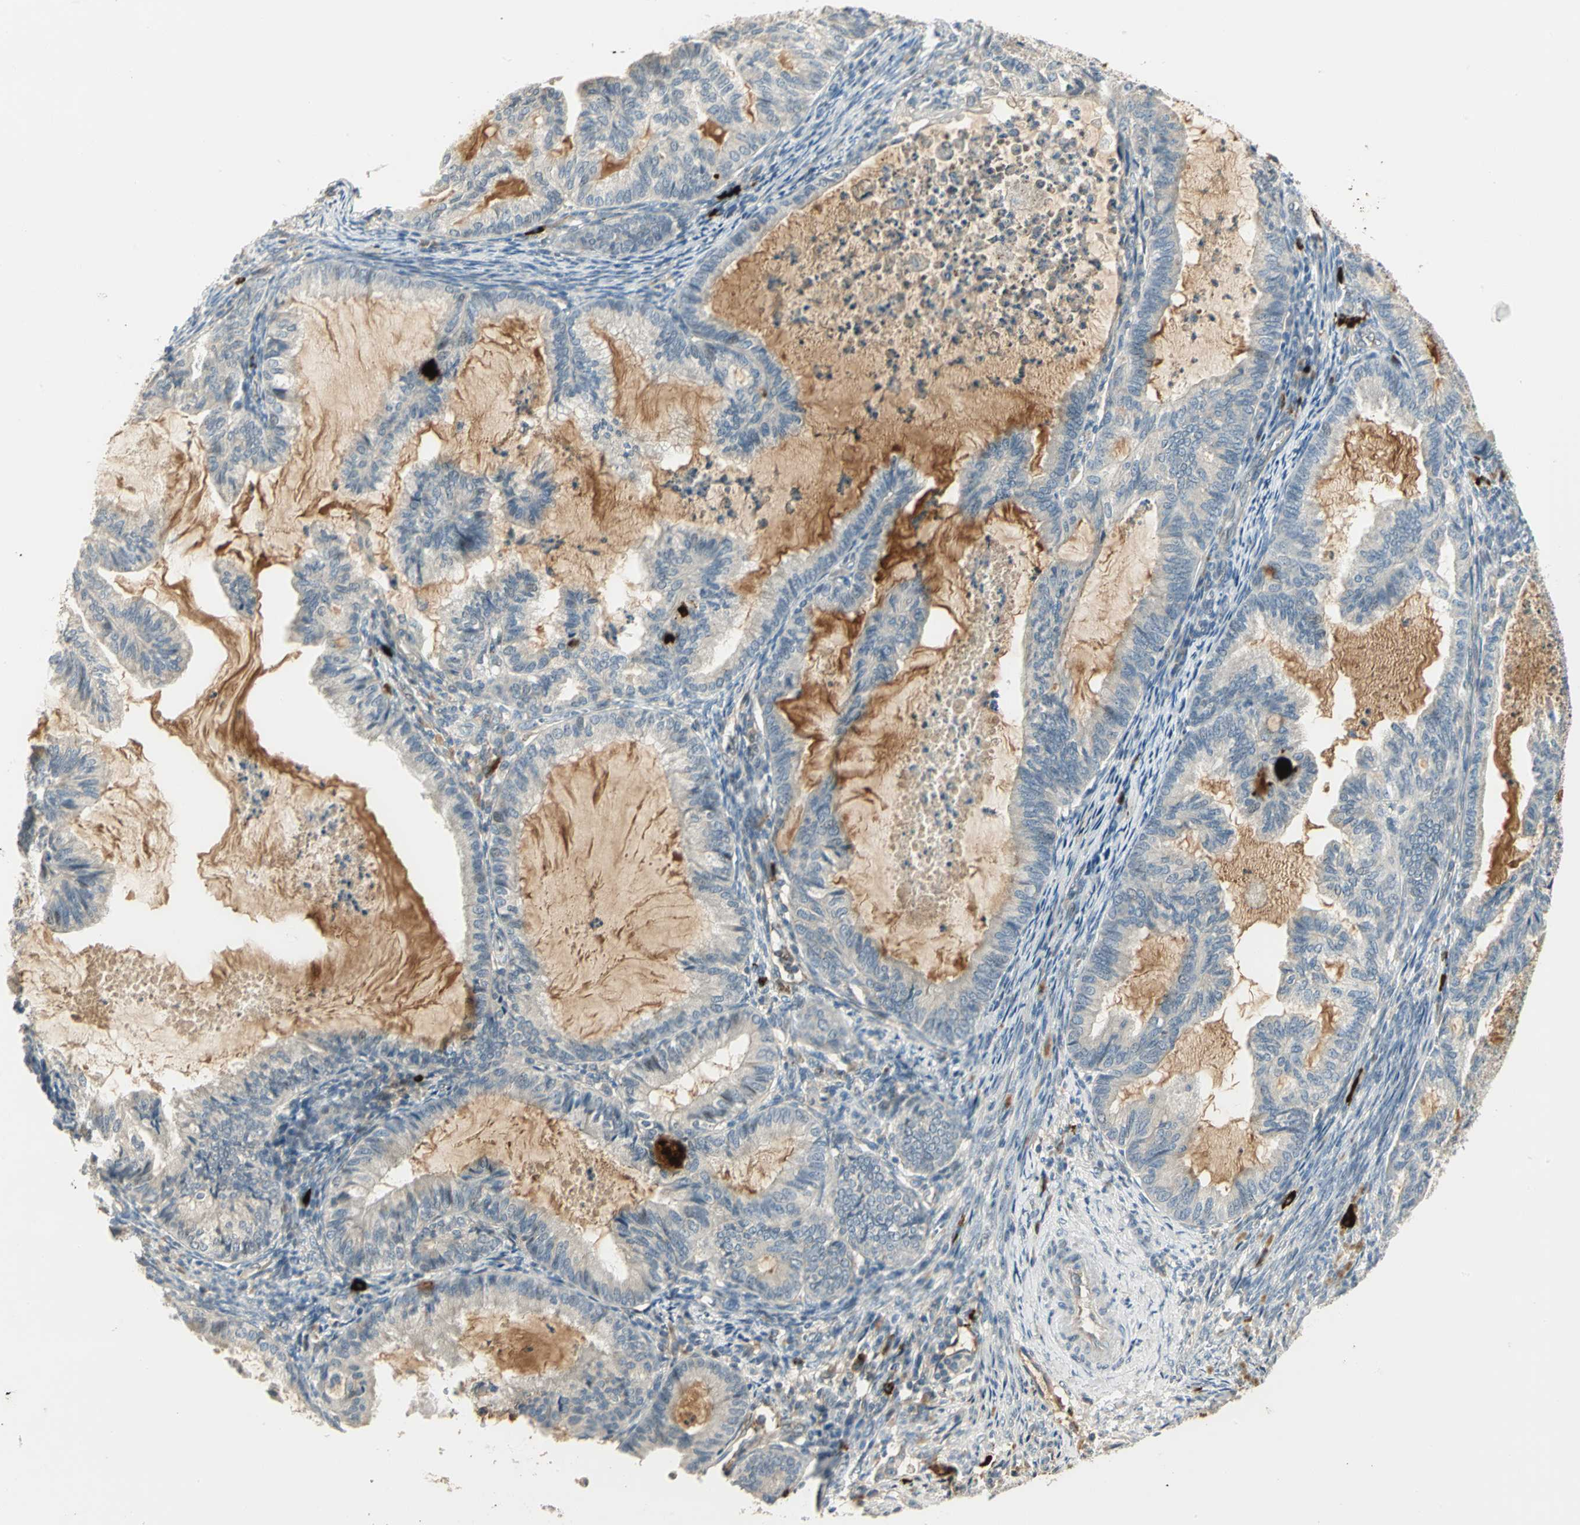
{"staining": {"intensity": "negative", "quantity": "none", "location": "none"}, "tissue": "cervical cancer", "cell_type": "Tumor cells", "image_type": "cancer", "snomed": [{"axis": "morphology", "description": "Normal tissue, NOS"}, {"axis": "morphology", "description": "Adenocarcinoma, NOS"}, {"axis": "topography", "description": "Cervix"}, {"axis": "topography", "description": "Endometrium"}], "caption": "Immunohistochemistry of adenocarcinoma (cervical) reveals no positivity in tumor cells.", "gene": "PROC", "patient": {"sex": "female", "age": 86}}